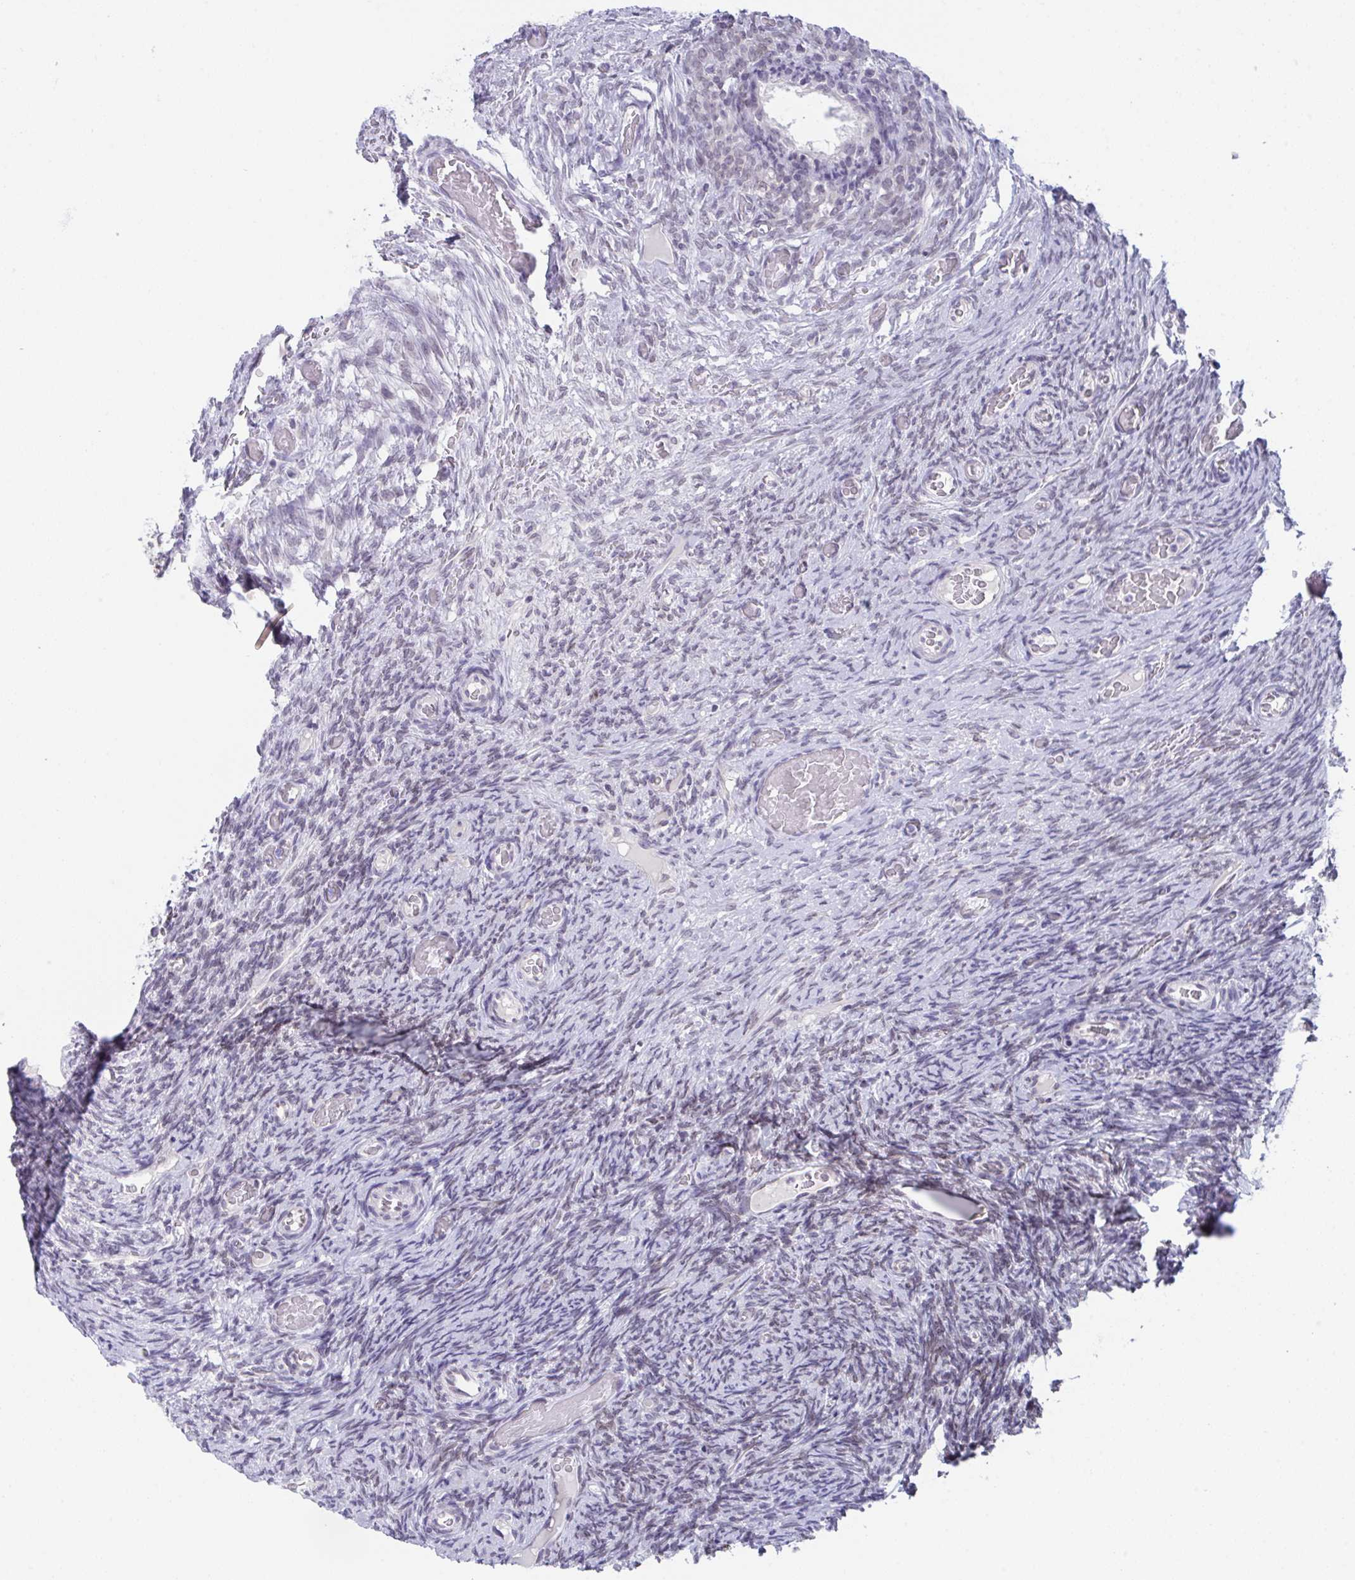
{"staining": {"intensity": "moderate", "quantity": "25%-75%", "location": "nuclear"}, "tissue": "ovary", "cell_type": "Ovarian stroma cells", "image_type": "normal", "snomed": [{"axis": "morphology", "description": "Normal tissue, NOS"}, {"axis": "topography", "description": "Ovary"}], "caption": "The photomicrograph demonstrates a brown stain indicating the presence of a protein in the nuclear of ovarian stroma cells in ovary.", "gene": "BMAL2", "patient": {"sex": "female", "age": 34}}